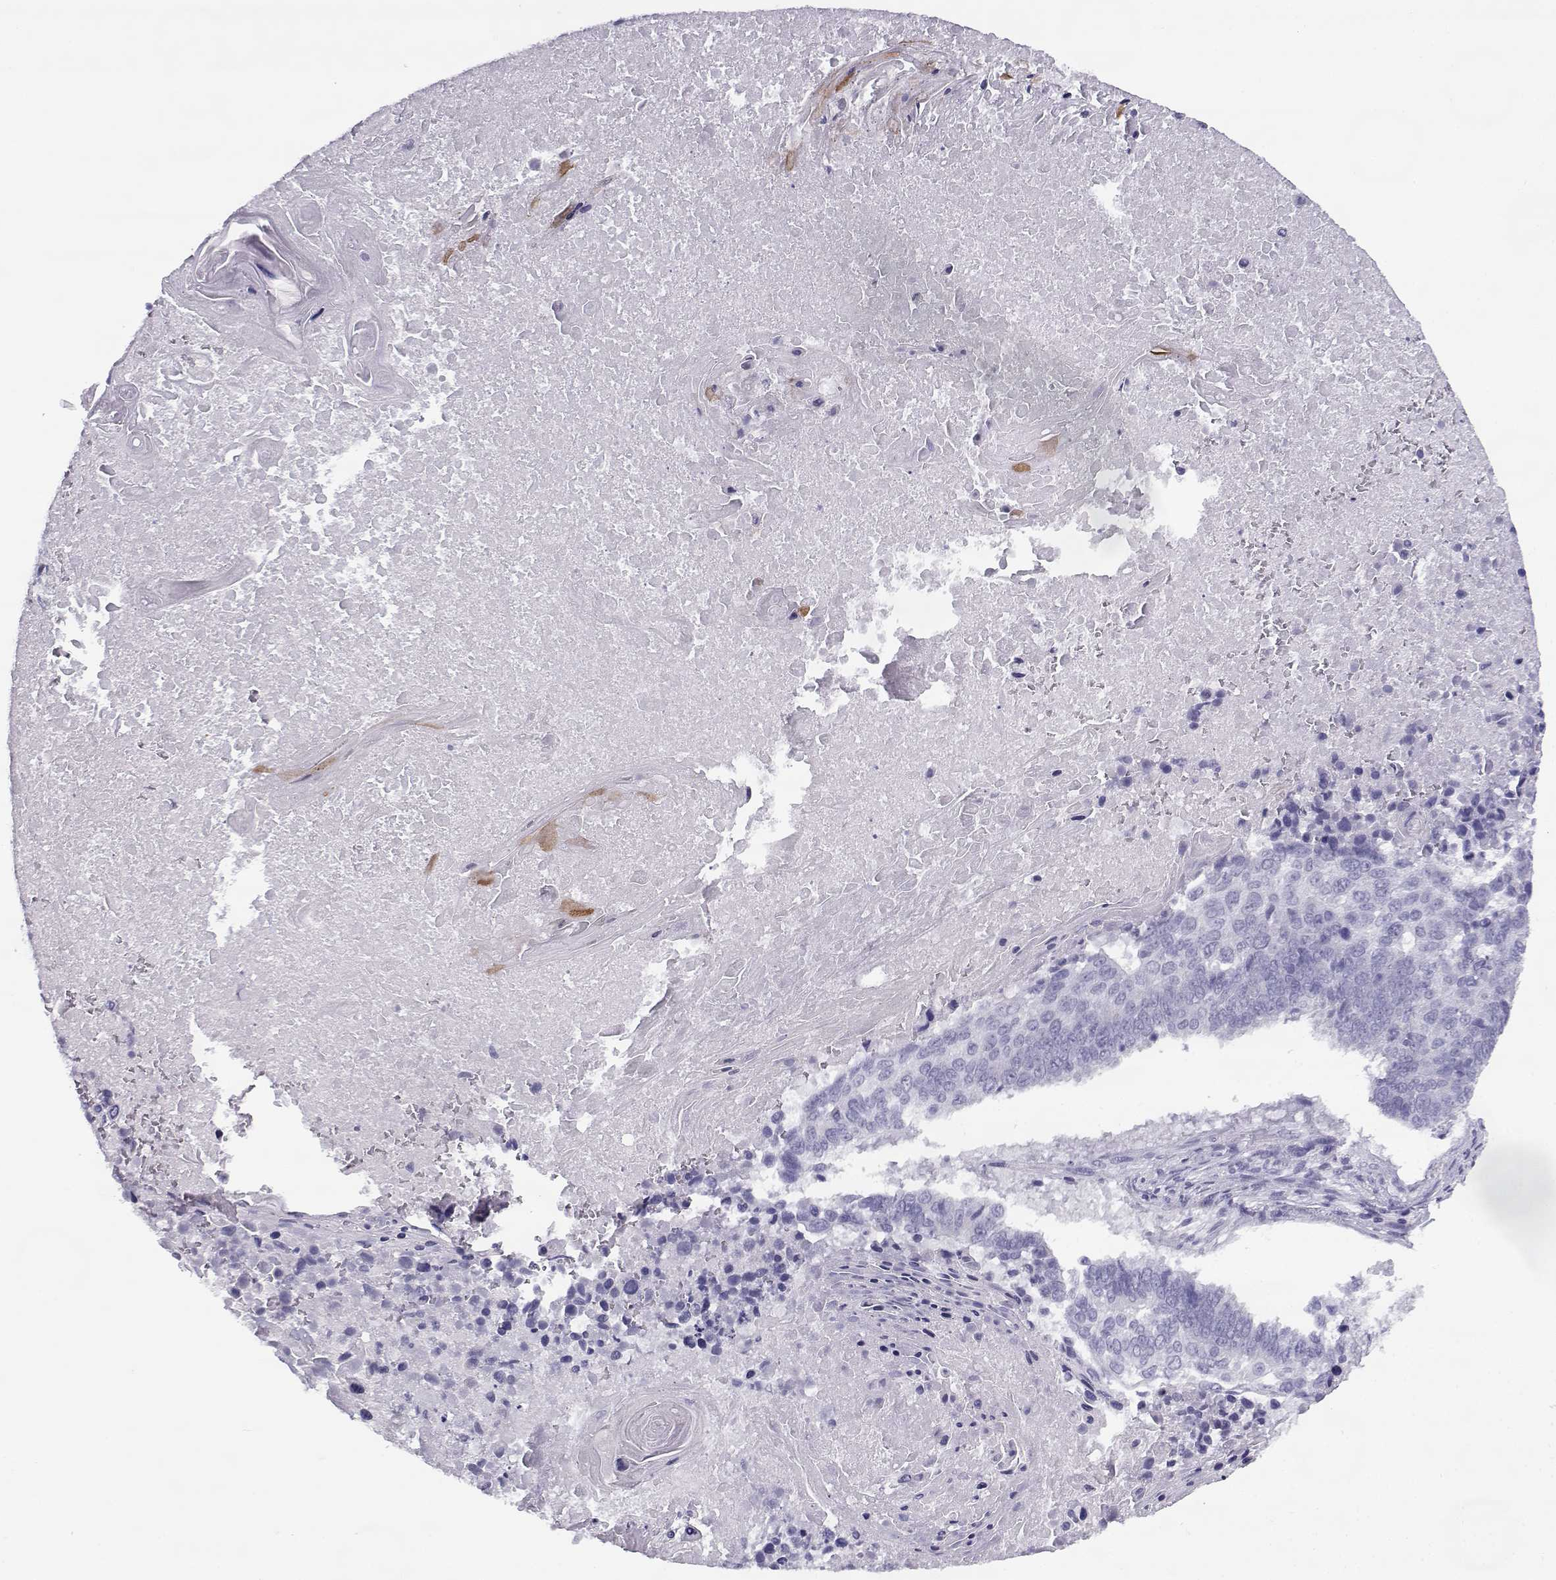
{"staining": {"intensity": "negative", "quantity": "none", "location": "none"}, "tissue": "lung cancer", "cell_type": "Tumor cells", "image_type": "cancer", "snomed": [{"axis": "morphology", "description": "Squamous cell carcinoma, NOS"}, {"axis": "topography", "description": "Lung"}], "caption": "There is no significant expression in tumor cells of lung cancer.", "gene": "FAM166A", "patient": {"sex": "male", "age": 73}}